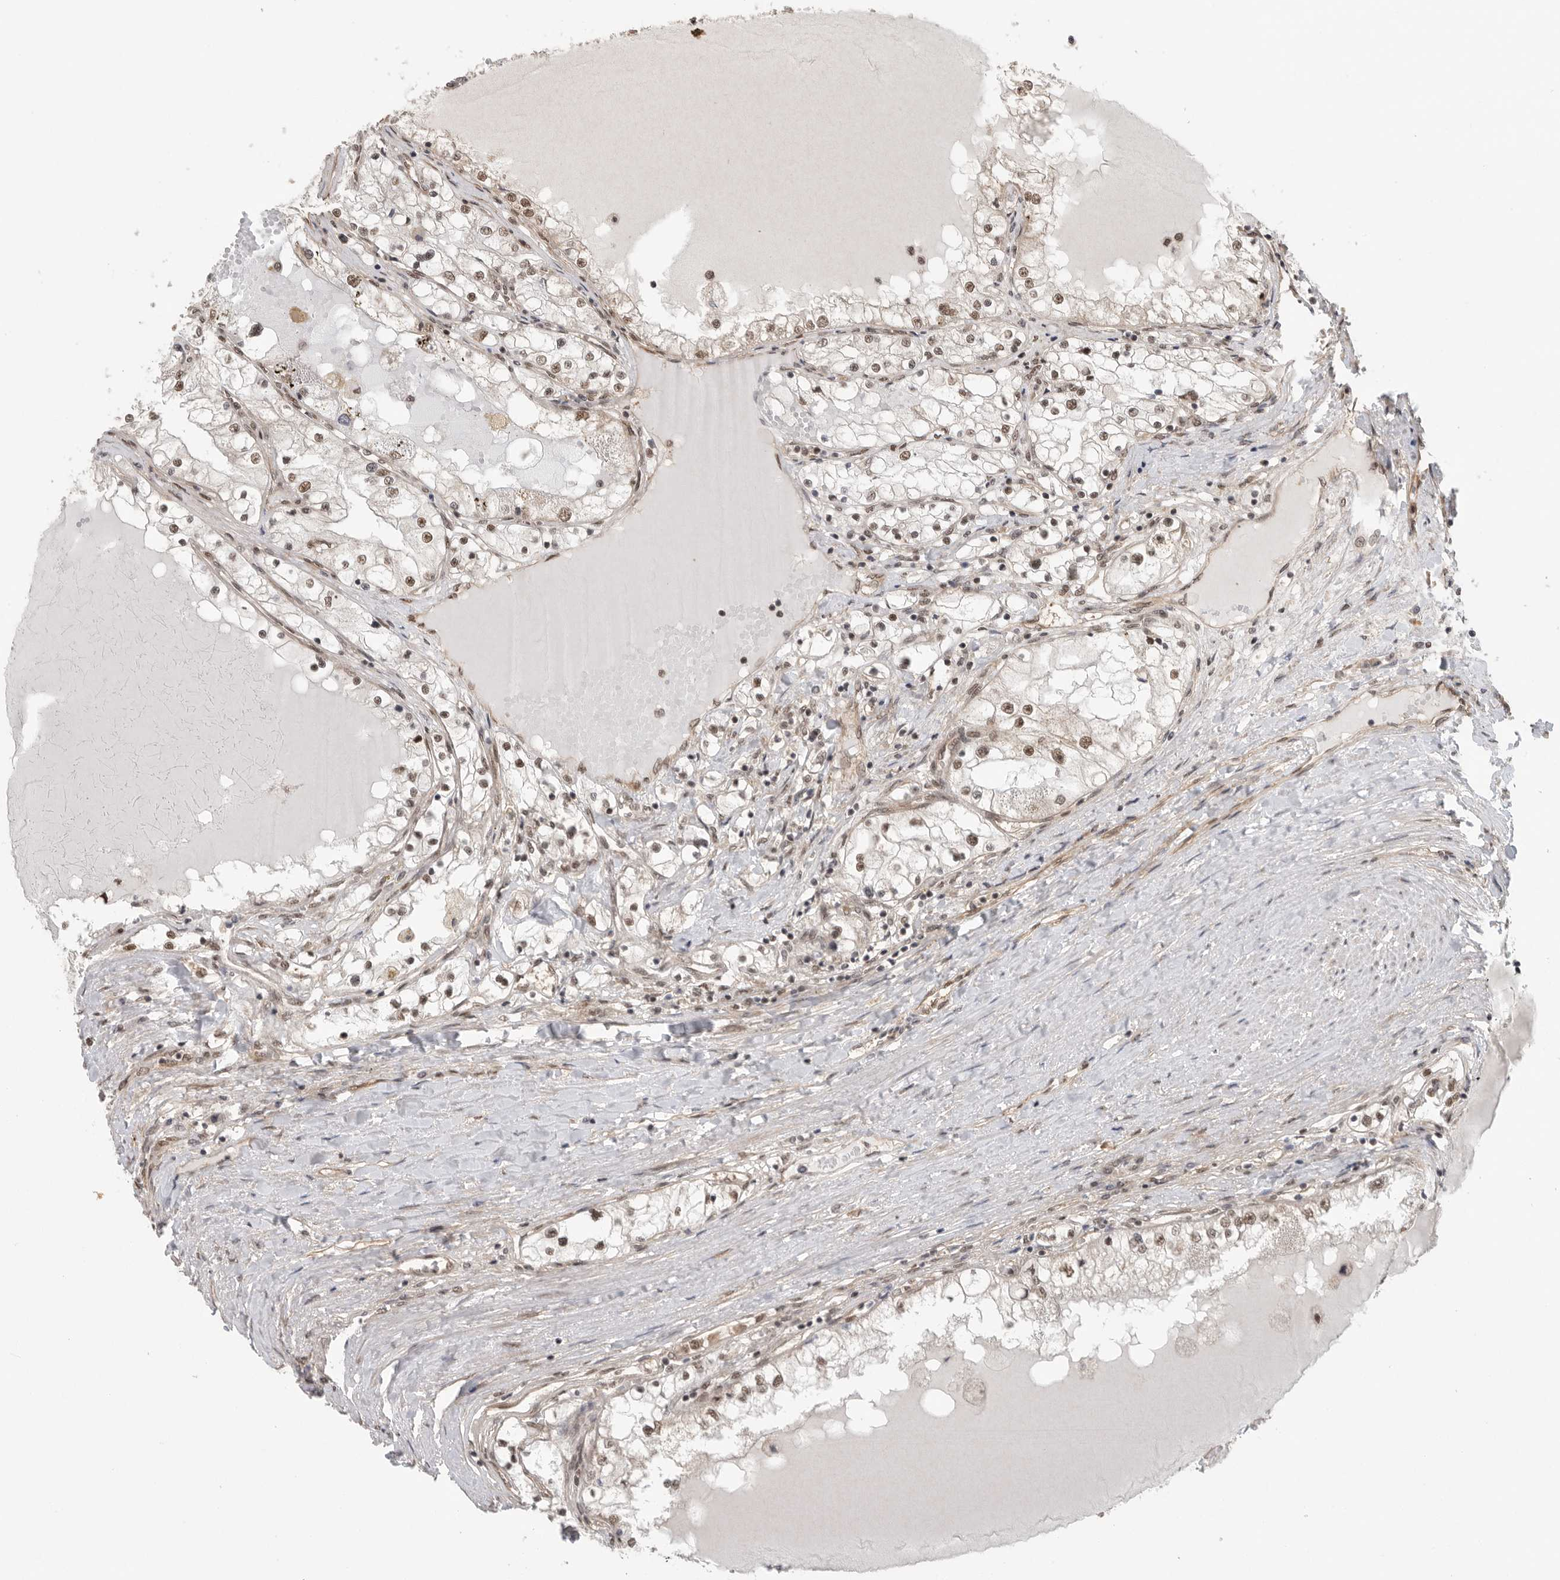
{"staining": {"intensity": "moderate", "quantity": ">75%", "location": "nuclear"}, "tissue": "renal cancer", "cell_type": "Tumor cells", "image_type": "cancer", "snomed": [{"axis": "morphology", "description": "Adenocarcinoma, NOS"}, {"axis": "topography", "description": "Kidney"}], "caption": "A high-resolution micrograph shows immunohistochemistry (IHC) staining of renal cancer (adenocarcinoma), which displays moderate nuclear expression in about >75% of tumor cells.", "gene": "VPS50", "patient": {"sex": "male", "age": 68}}